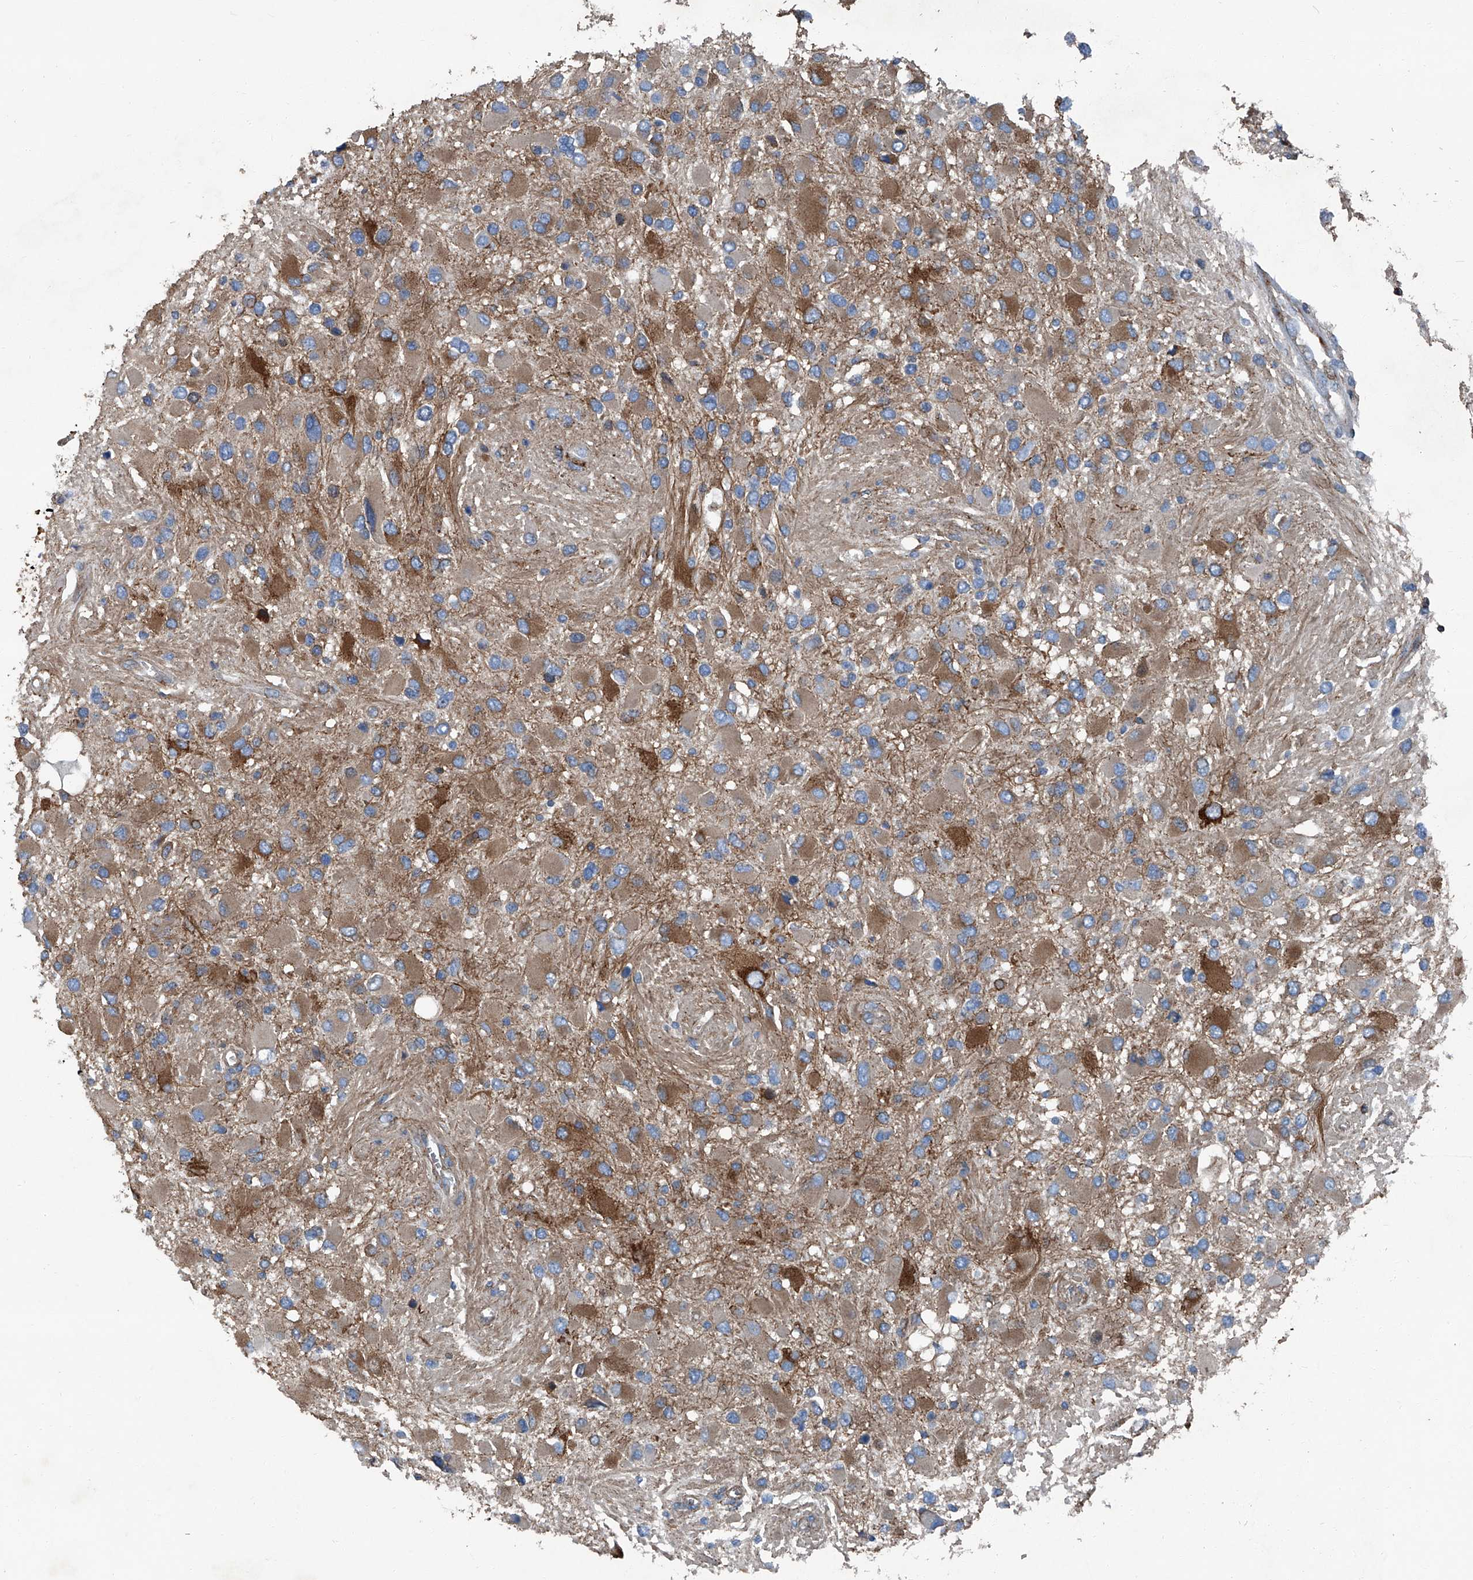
{"staining": {"intensity": "strong", "quantity": "<25%", "location": "cytoplasmic/membranous"}, "tissue": "glioma", "cell_type": "Tumor cells", "image_type": "cancer", "snomed": [{"axis": "morphology", "description": "Glioma, malignant, High grade"}, {"axis": "topography", "description": "Brain"}], "caption": "A medium amount of strong cytoplasmic/membranous staining is appreciated in approximately <25% of tumor cells in malignant high-grade glioma tissue. (DAB (3,3'-diaminobenzidine) = brown stain, brightfield microscopy at high magnification).", "gene": "SEPTIN7", "patient": {"sex": "male", "age": 53}}